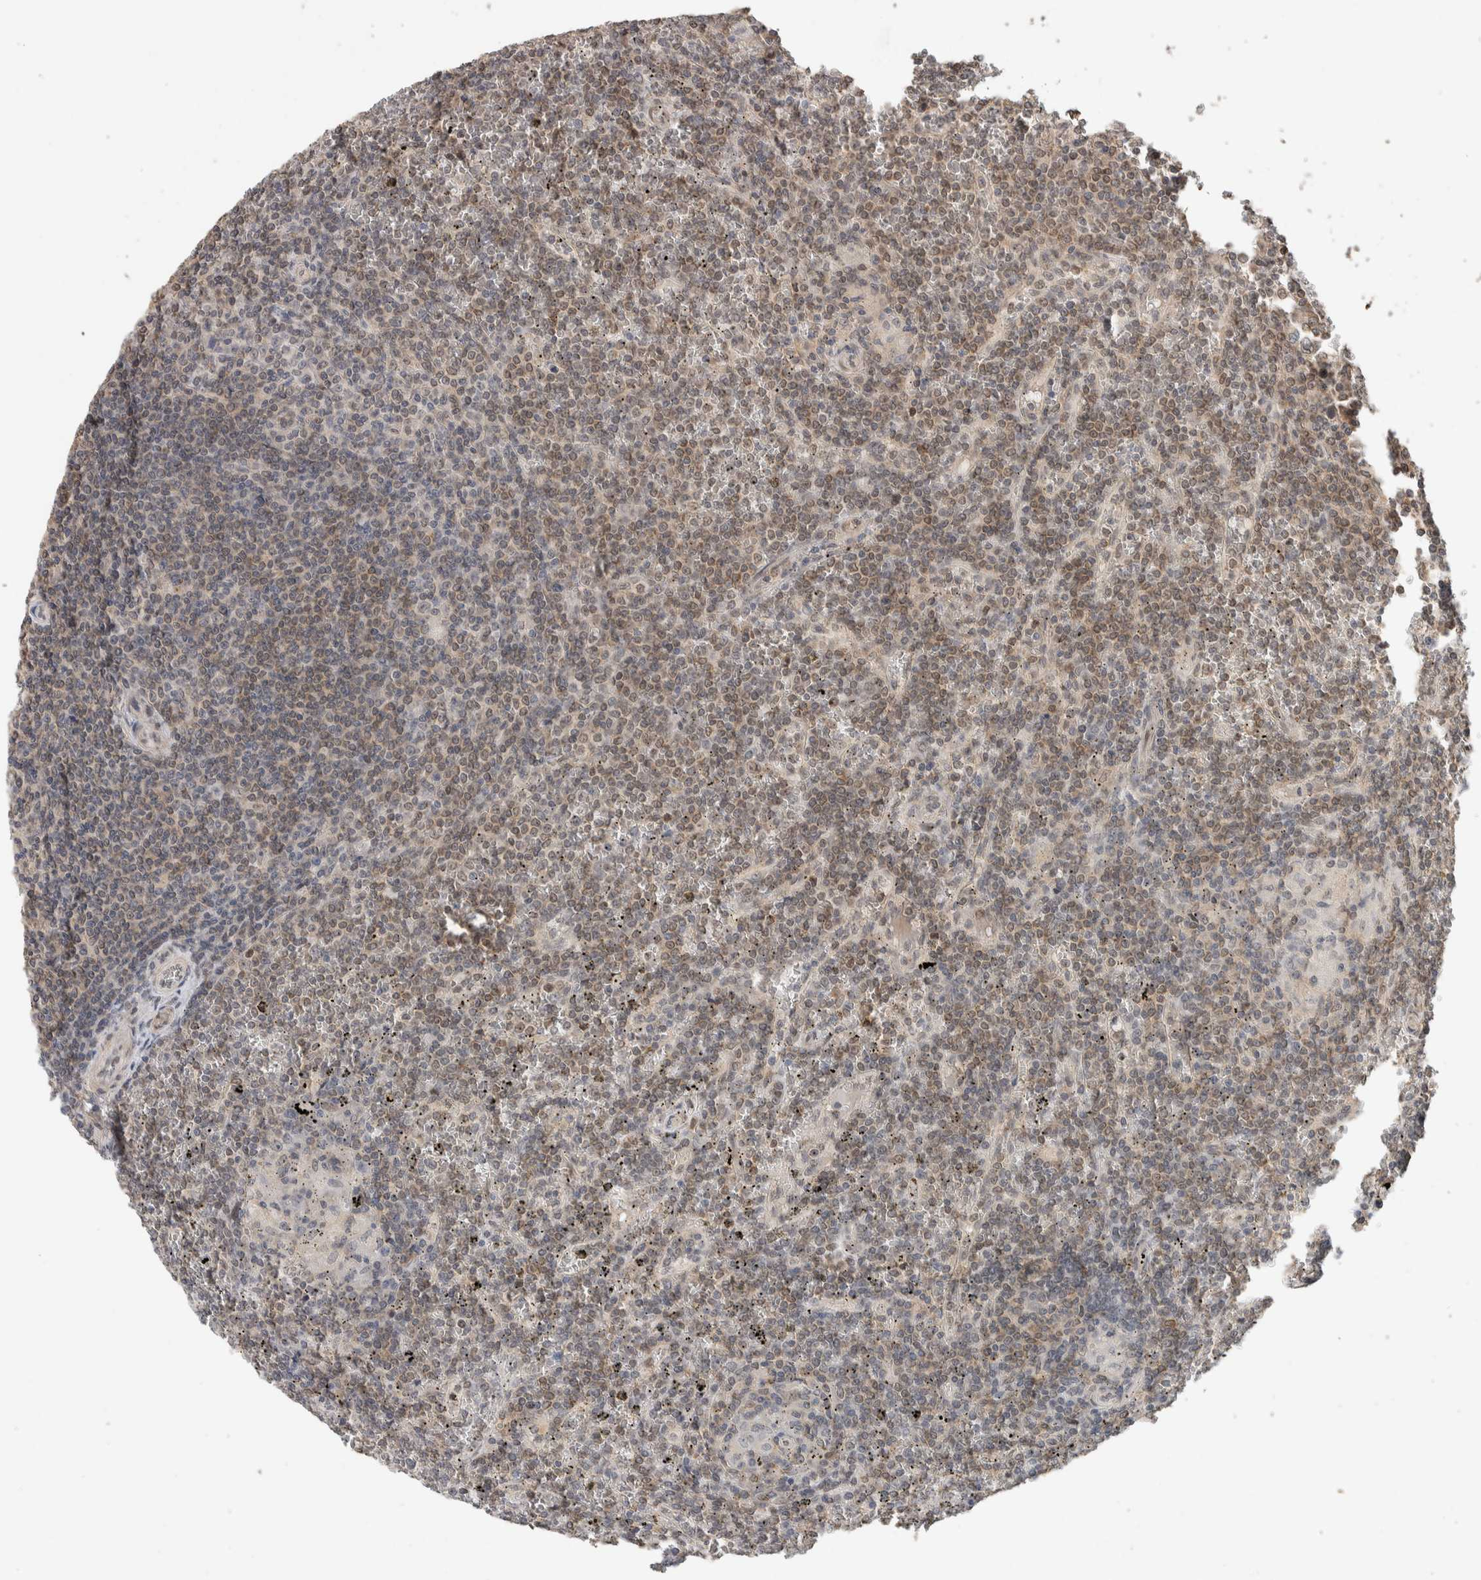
{"staining": {"intensity": "weak", "quantity": "25%-75%", "location": "nuclear"}, "tissue": "lymphoma", "cell_type": "Tumor cells", "image_type": "cancer", "snomed": [{"axis": "morphology", "description": "Malignant lymphoma, non-Hodgkin's type, Low grade"}, {"axis": "topography", "description": "Spleen"}], "caption": "Immunohistochemical staining of lymphoma exhibits low levels of weak nuclear positivity in about 25%-75% of tumor cells. (DAB IHC, brown staining for protein, blue staining for nuclei).", "gene": "CYSRT1", "patient": {"sex": "female", "age": 19}}